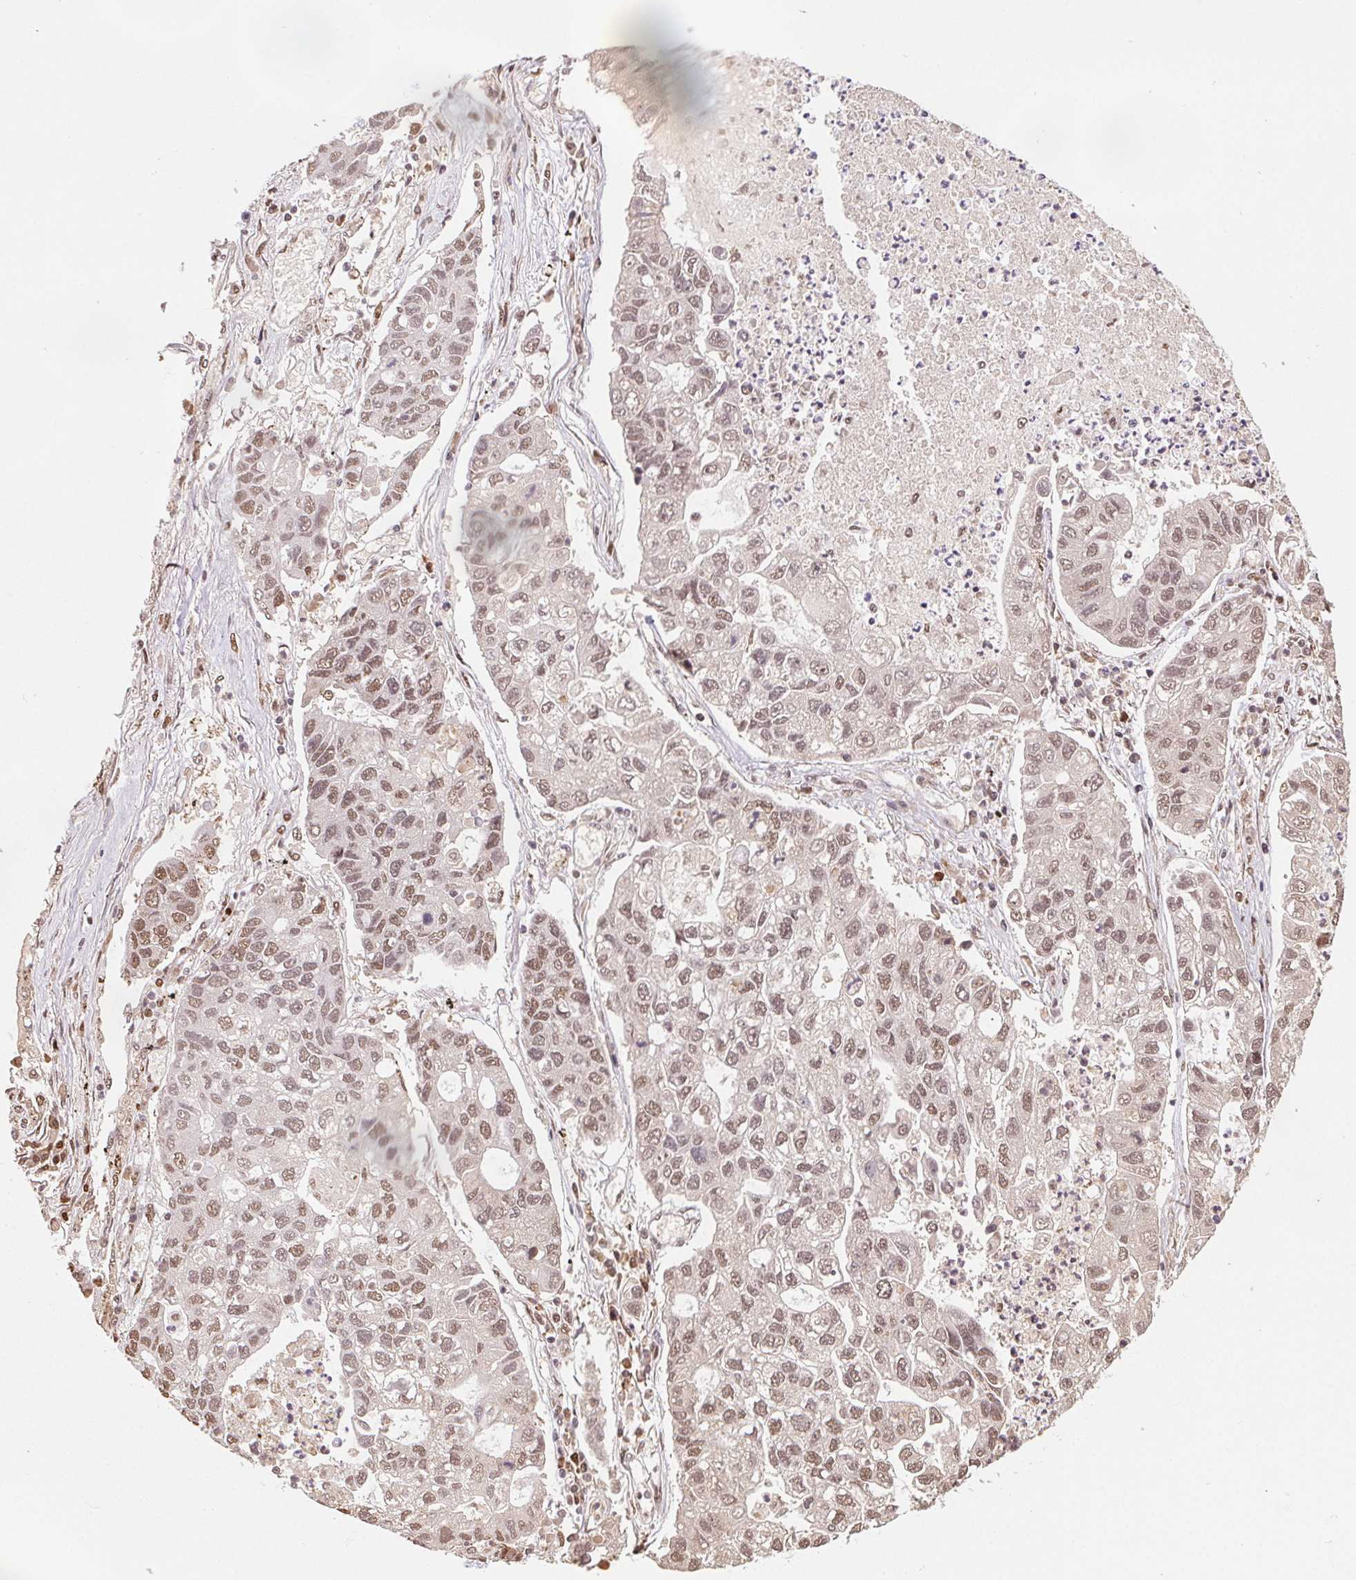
{"staining": {"intensity": "moderate", "quantity": ">75%", "location": "nuclear"}, "tissue": "lung cancer", "cell_type": "Tumor cells", "image_type": "cancer", "snomed": [{"axis": "morphology", "description": "Adenocarcinoma, NOS"}, {"axis": "topography", "description": "Bronchus"}, {"axis": "topography", "description": "Lung"}], "caption": "Immunohistochemical staining of lung adenocarcinoma demonstrates medium levels of moderate nuclear expression in approximately >75% of tumor cells. The protein of interest is stained brown, and the nuclei are stained in blue (DAB (3,3'-diaminobenzidine) IHC with brightfield microscopy, high magnification).", "gene": "SET", "patient": {"sex": "female", "age": 51}}